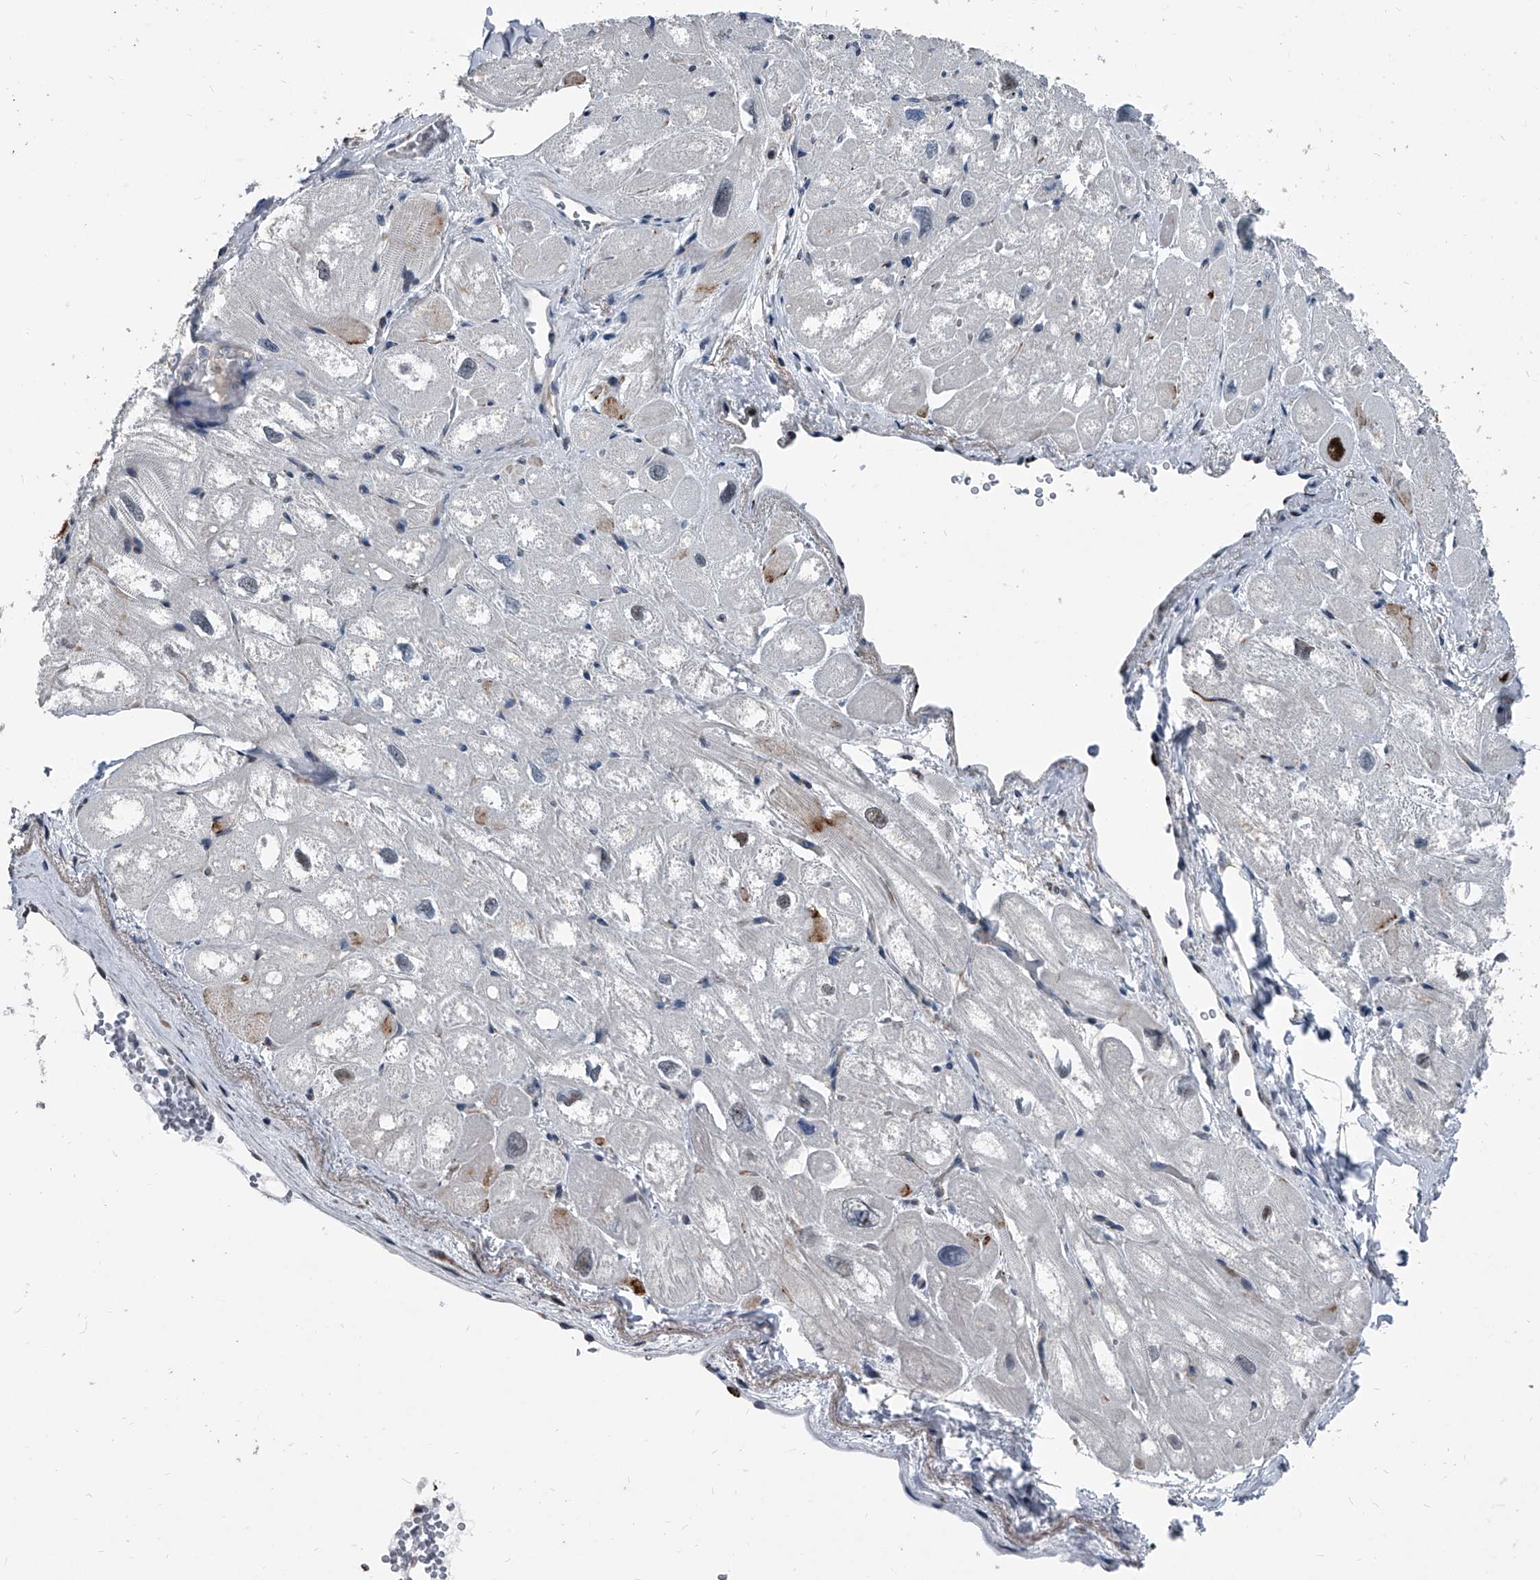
{"staining": {"intensity": "negative", "quantity": "none", "location": "none"}, "tissue": "heart muscle", "cell_type": "Cardiomyocytes", "image_type": "normal", "snomed": [{"axis": "morphology", "description": "Normal tissue, NOS"}, {"axis": "topography", "description": "Heart"}], "caption": "Immunohistochemistry image of unremarkable human heart muscle stained for a protein (brown), which reveals no expression in cardiomyocytes.", "gene": "MEN1", "patient": {"sex": "male", "age": 50}}